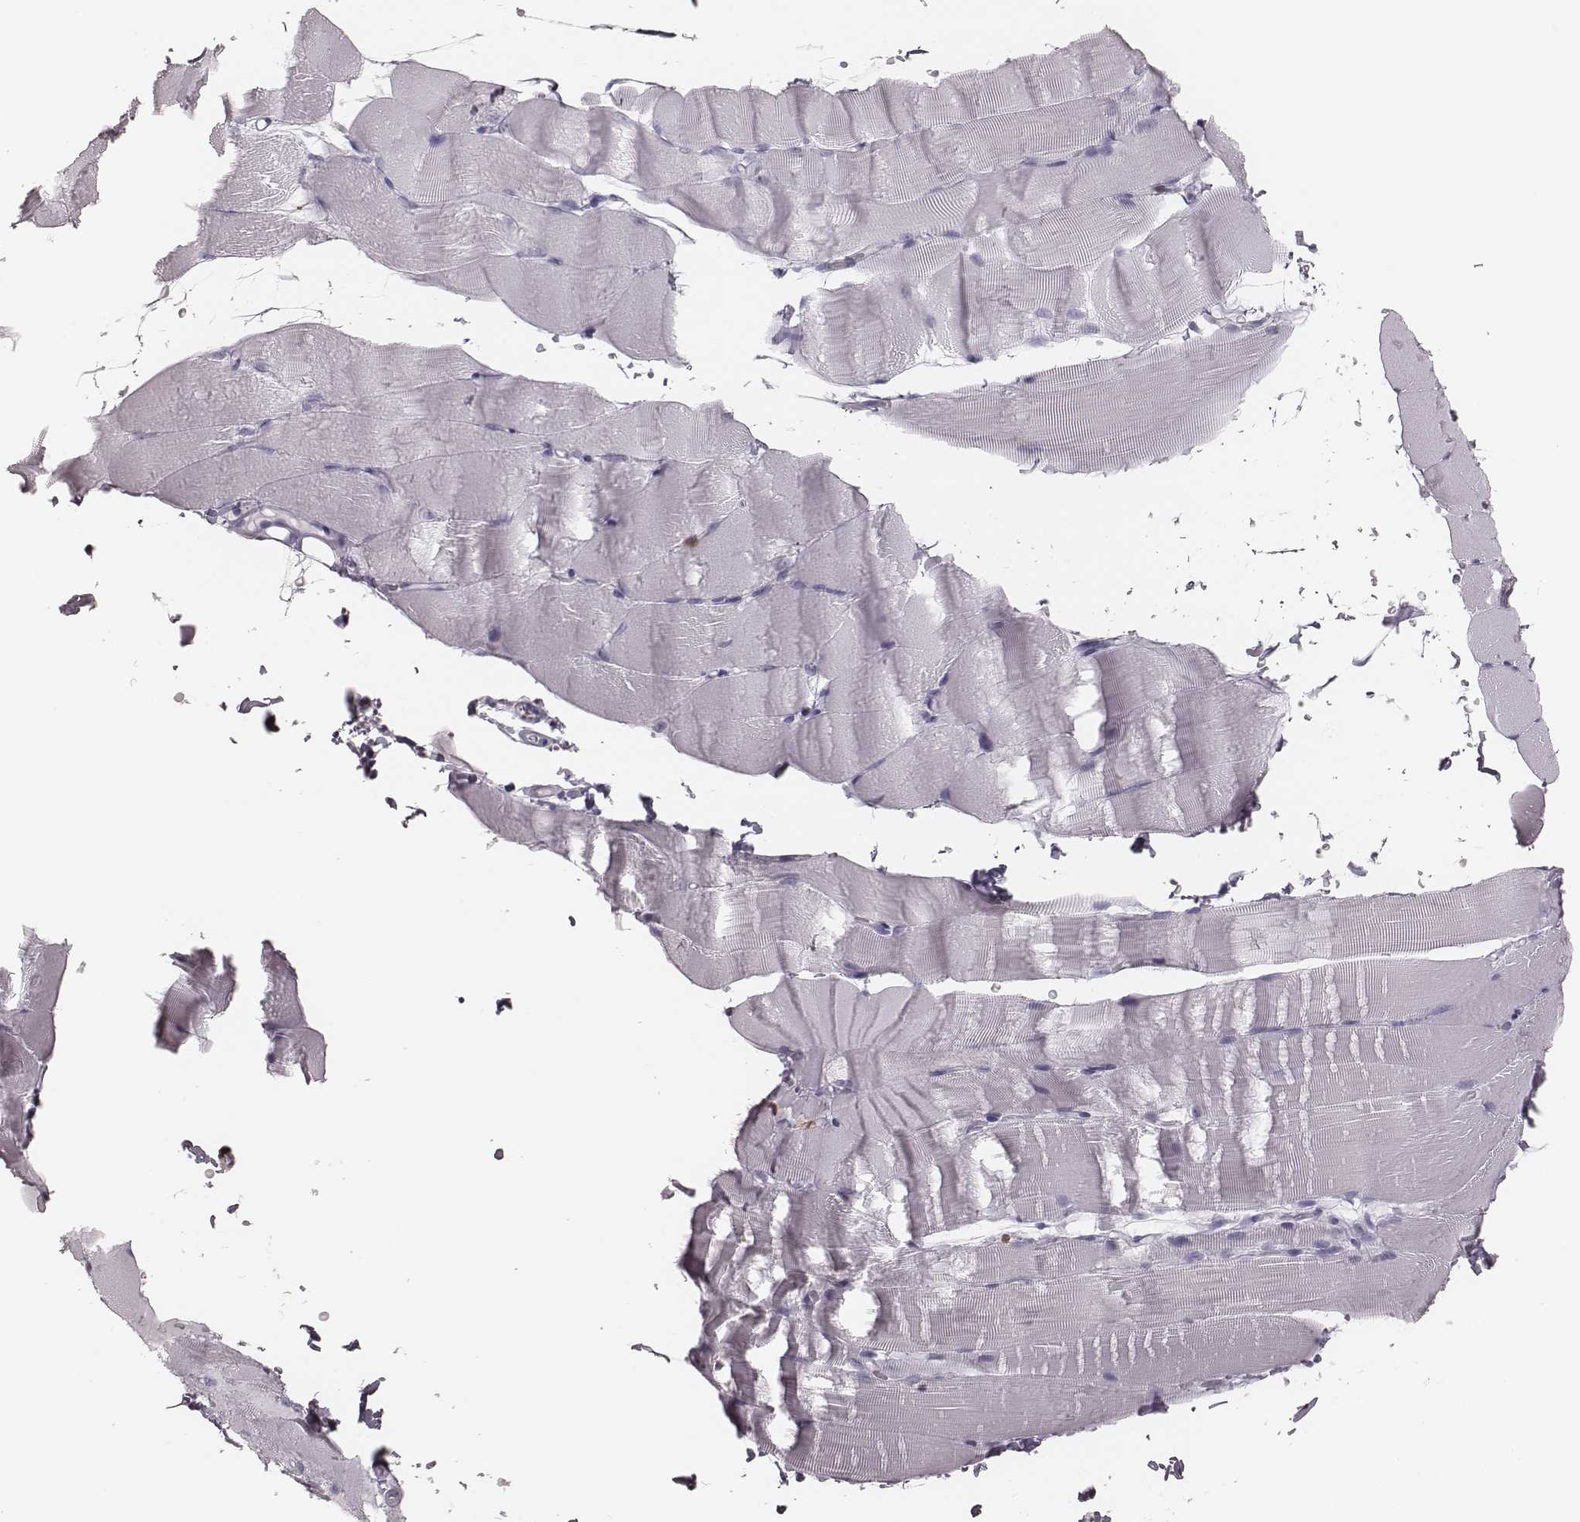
{"staining": {"intensity": "negative", "quantity": "none", "location": "none"}, "tissue": "skeletal muscle", "cell_type": "Myocytes", "image_type": "normal", "snomed": [{"axis": "morphology", "description": "Normal tissue, NOS"}, {"axis": "topography", "description": "Skeletal muscle"}], "caption": "Immunohistochemical staining of benign skeletal muscle demonstrates no significant expression in myocytes.", "gene": "ELANE", "patient": {"sex": "female", "age": 37}}